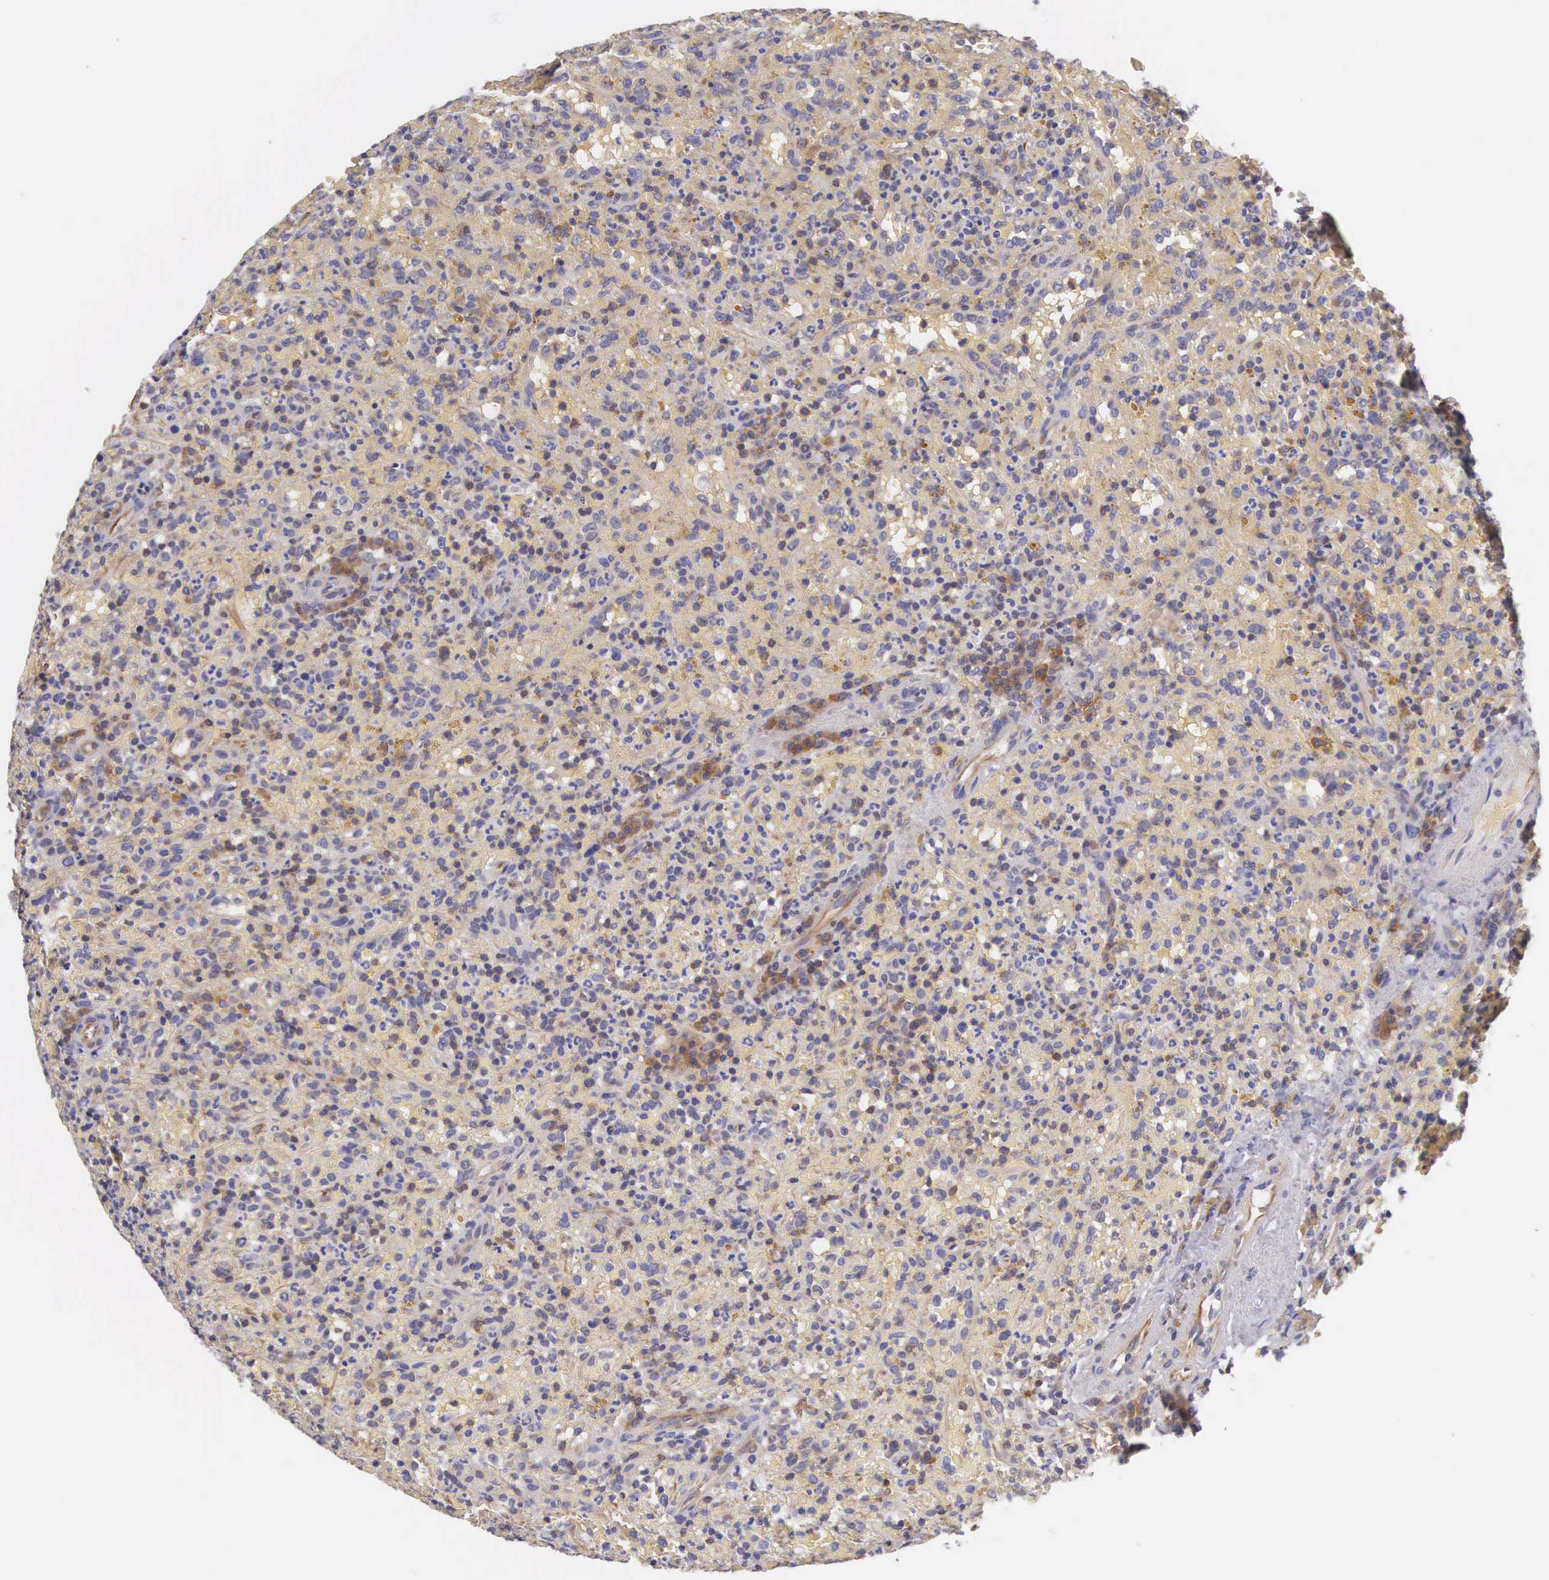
{"staining": {"intensity": "weak", "quantity": "25%-75%", "location": "cytoplasmic/membranous"}, "tissue": "lymphoma", "cell_type": "Tumor cells", "image_type": "cancer", "snomed": [{"axis": "morphology", "description": "Malignant lymphoma, non-Hodgkin's type, High grade"}, {"axis": "topography", "description": "Spleen"}, {"axis": "topography", "description": "Lymph node"}], "caption": "Protein analysis of malignant lymphoma, non-Hodgkin's type (high-grade) tissue reveals weak cytoplasmic/membranous staining in about 25%-75% of tumor cells.", "gene": "OSBPL3", "patient": {"sex": "female", "age": 70}}